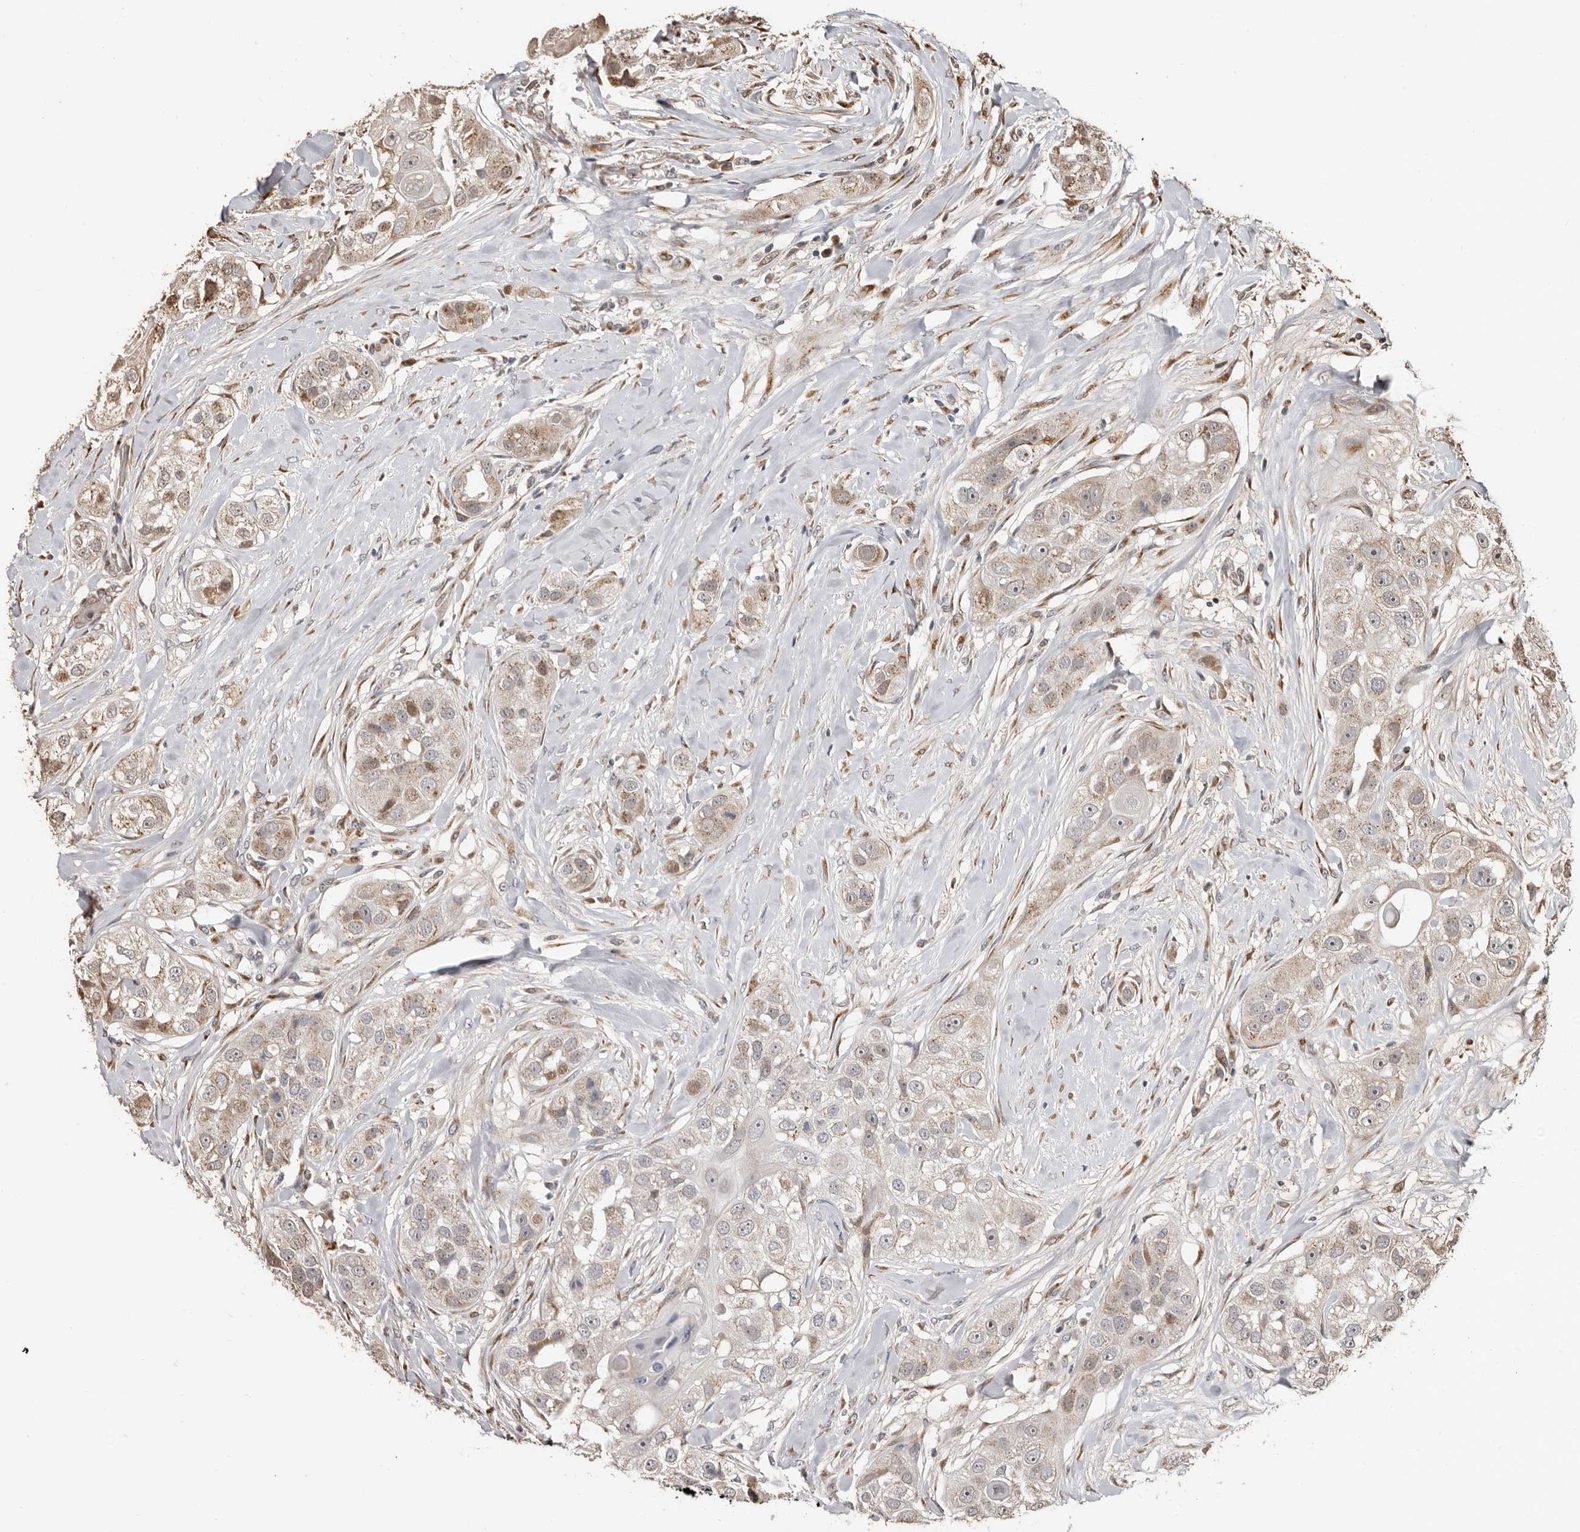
{"staining": {"intensity": "moderate", "quantity": "<25%", "location": "cytoplasmic/membranous"}, "tissue": "head and neck cancer", "cell_type": "Tumor cells", "image_type": "cancer", "snomed": [{"axis": "morphology", "description": "Normal tissue, NOS"}, {"axis": "morphology", "description": "Squamous cell carcinoma, NOS"}, {"axis": "topography", "description": "Skeletal muscle"}, {"axis": "topography", "description": "Head-Neck"}], "caption": "Immunohistochemistry (IHC) photomicrograph of neoplastic tissue: head and neck cancer (squamous cell carcinoma) stained using immunohistochemistry (IHC) reveals low levels of moderate protein expression localized specifically in the cytoplasmic/membranous of tumor cells, appearing as a cytoplasmic/membranous brown color.", "gene": "ENTREP1", "patient": {"sex": "male", "age": 51}}